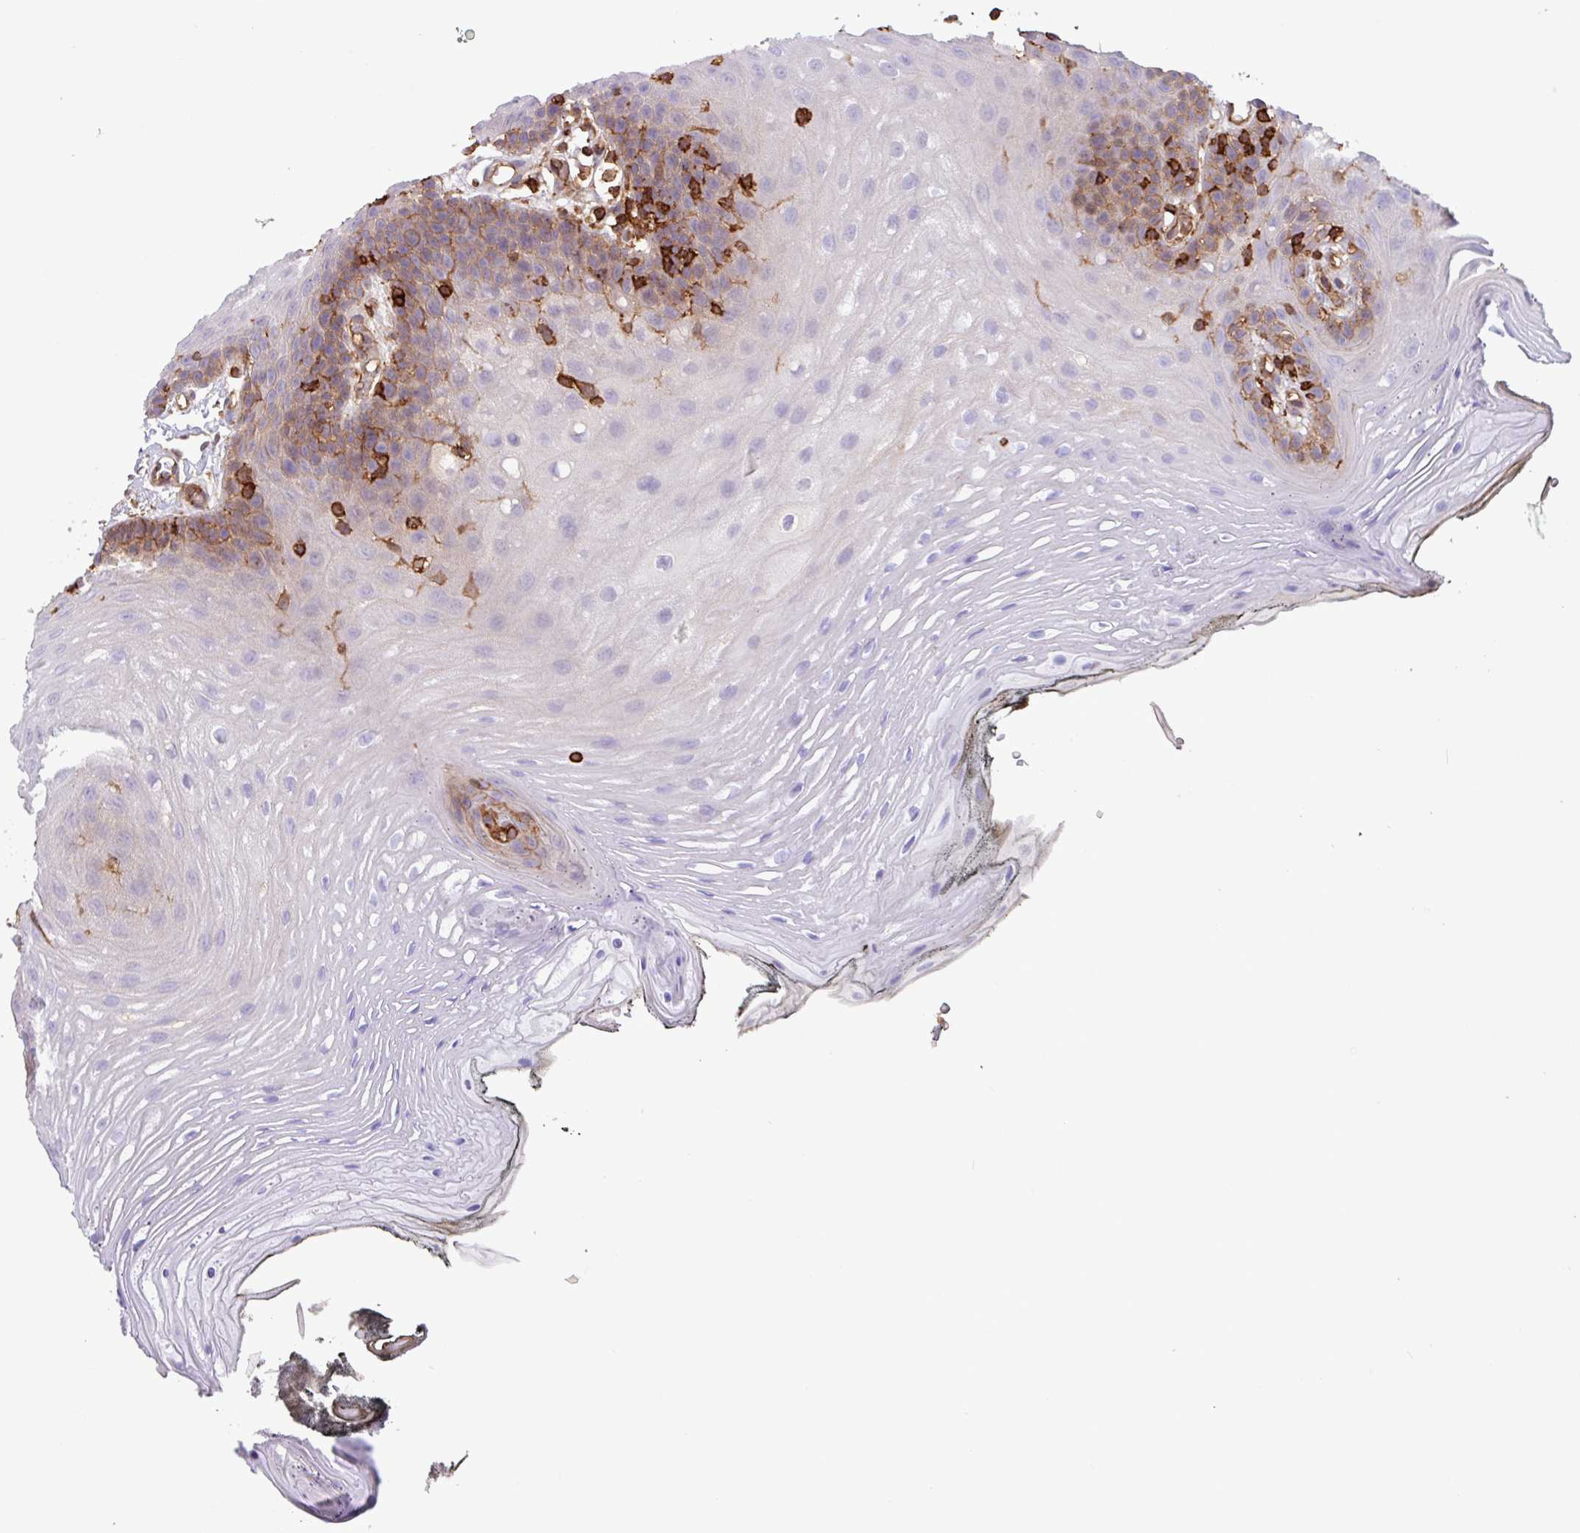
{"staining": {"intensity": "weak", "quantity": "<25%", "location": "cytoplasmic/membranous"}, "tissue": "oral mucosa", "cell_type": "Squamous epithelial cells", "image_type": "normal", "snomed": [{"axis": "morphology", "description": "Normal tissue, NOS"}, {"axis": "topography", "description": "Oral tissue"}, {"axis": "topography", "description": "Tounge, NOS"}], "caption": "A high-resolution histopathology image shows IHC staining of unremarkable oral mucosa, which exhibits no significant expression in squamous epithelial cells.", "gene": "PPP1R18", "patient": {"sex": "female", "age": 81}}